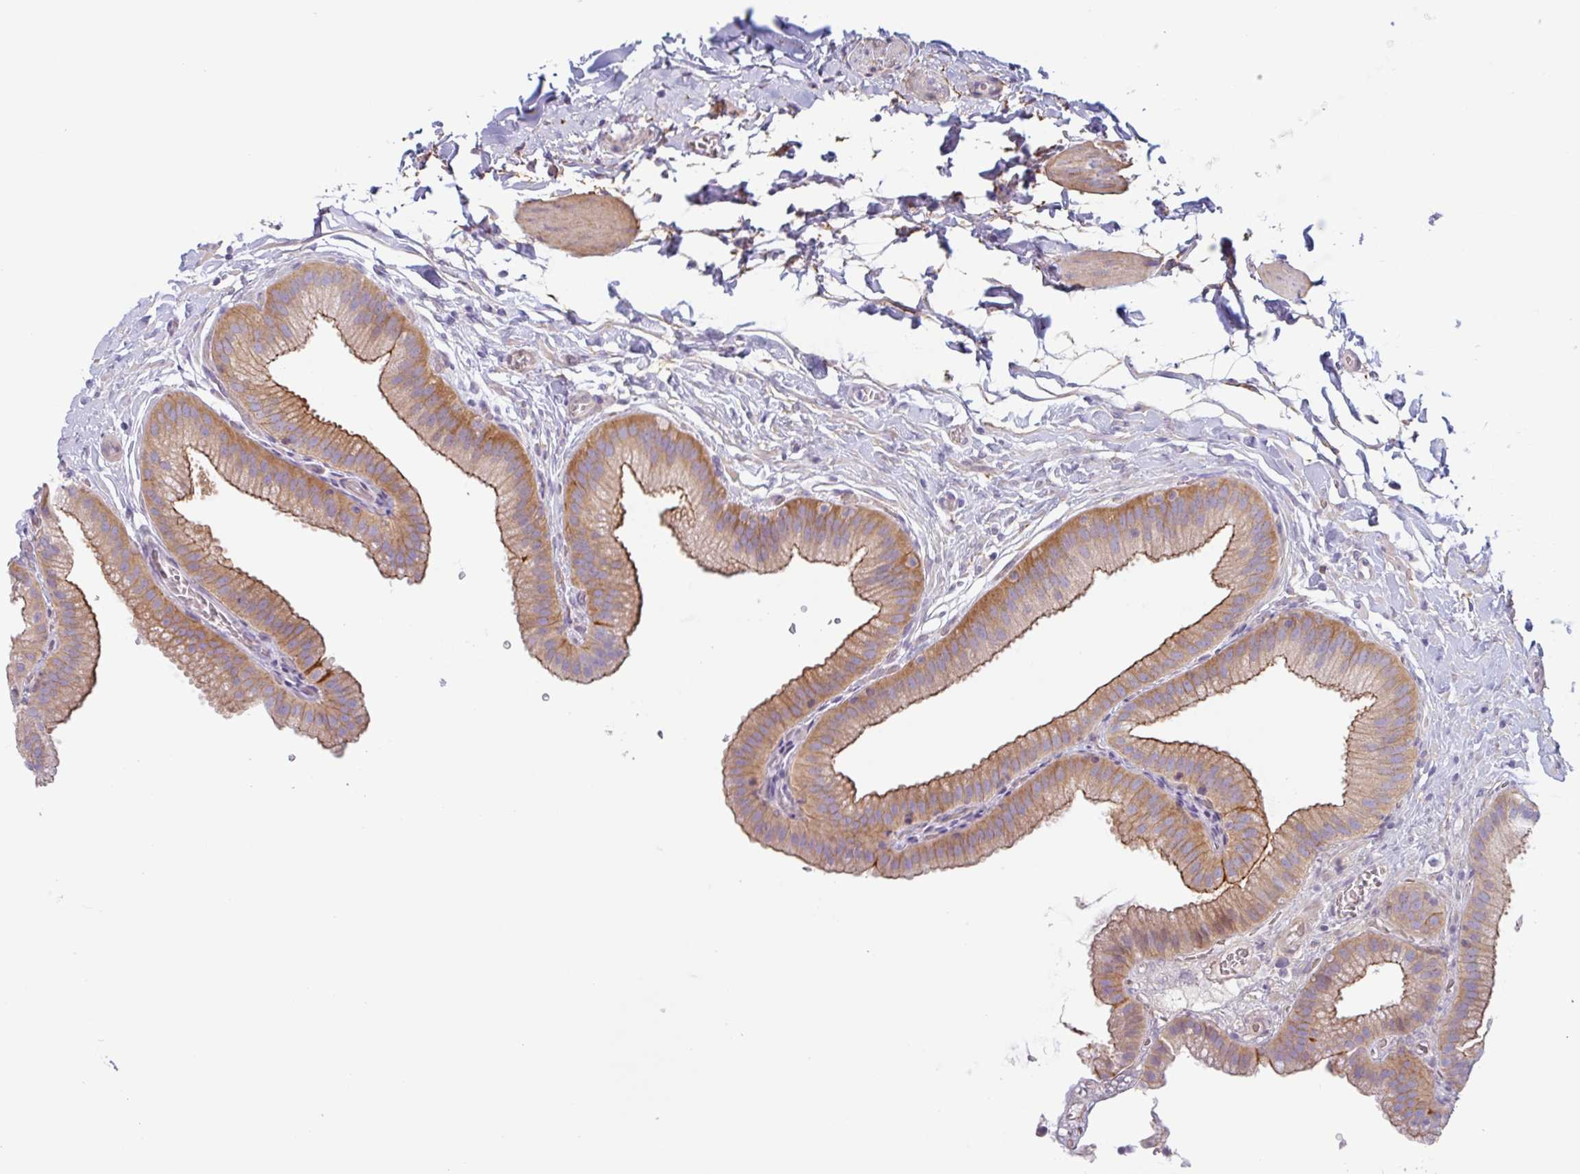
{"staining": {"intensity": "moderate", "quantity": ">75%", "location": "cytoplasmic/membranous"}, "tissue": "gallbladder", "cell_type": "Glandular cells", "image_type": "normal", "snomed": [{"axis": "morphology", "description": "Normal tissue, NOS"}, {"axis": "topography", "description": "Gallbladder"}], "caption": "Immunohistochemistry micrograph of normal human gallbladder stained for a protein (brown), which reveals medium levels of moderate cytoplasmic/membranous staining in approximately >75% of glandular cells.", "gene": "MYH10", "patient": {"sex": "female", "age": 63}}